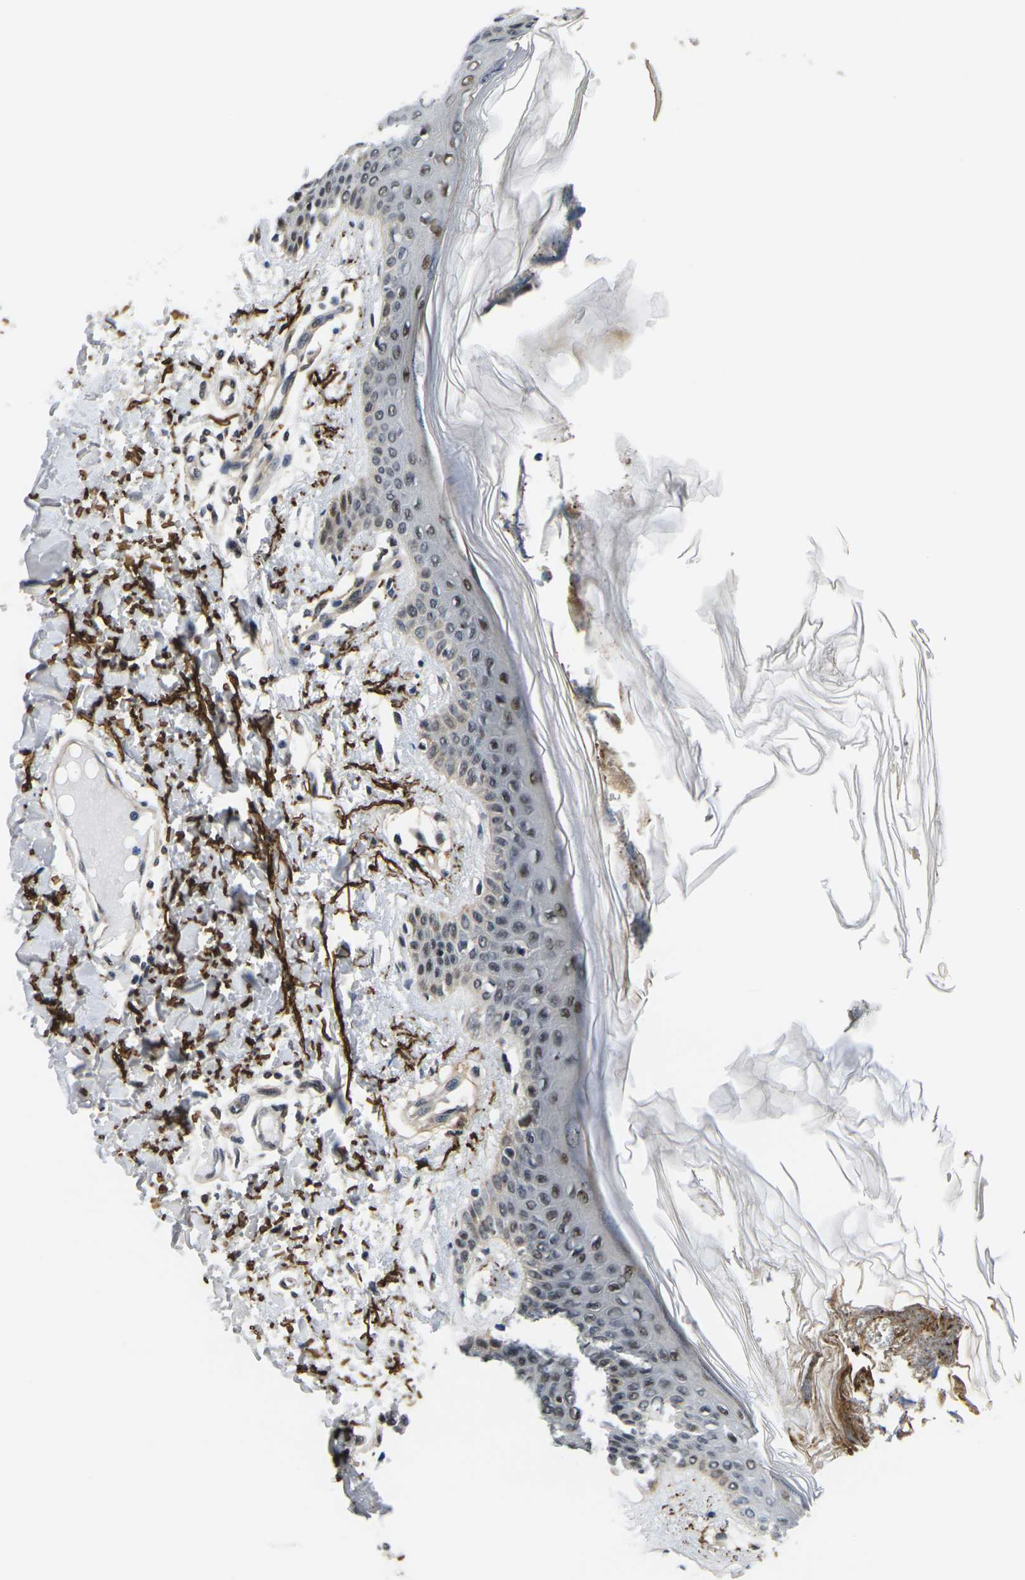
{"staining": {"intensity": "weak", "quantity": "25%-75%", "location": "nuclear"}, "tissue": "skin", "cell_type": "Fibroblasts", "image_type": "normal", "snomed": [{"axis": "morphology", "description": "Normal tissue, NOS"}, {"axis": "topography", "description": "Skin"}], "caption": "This is a photomicrograph of immunohistochemistry (IHC) staining of benign skin, which shows weak expression in the nuclear of fibroblasts.", "gene": "RBM7", "patient": {"sex": "male", "age": 53}}